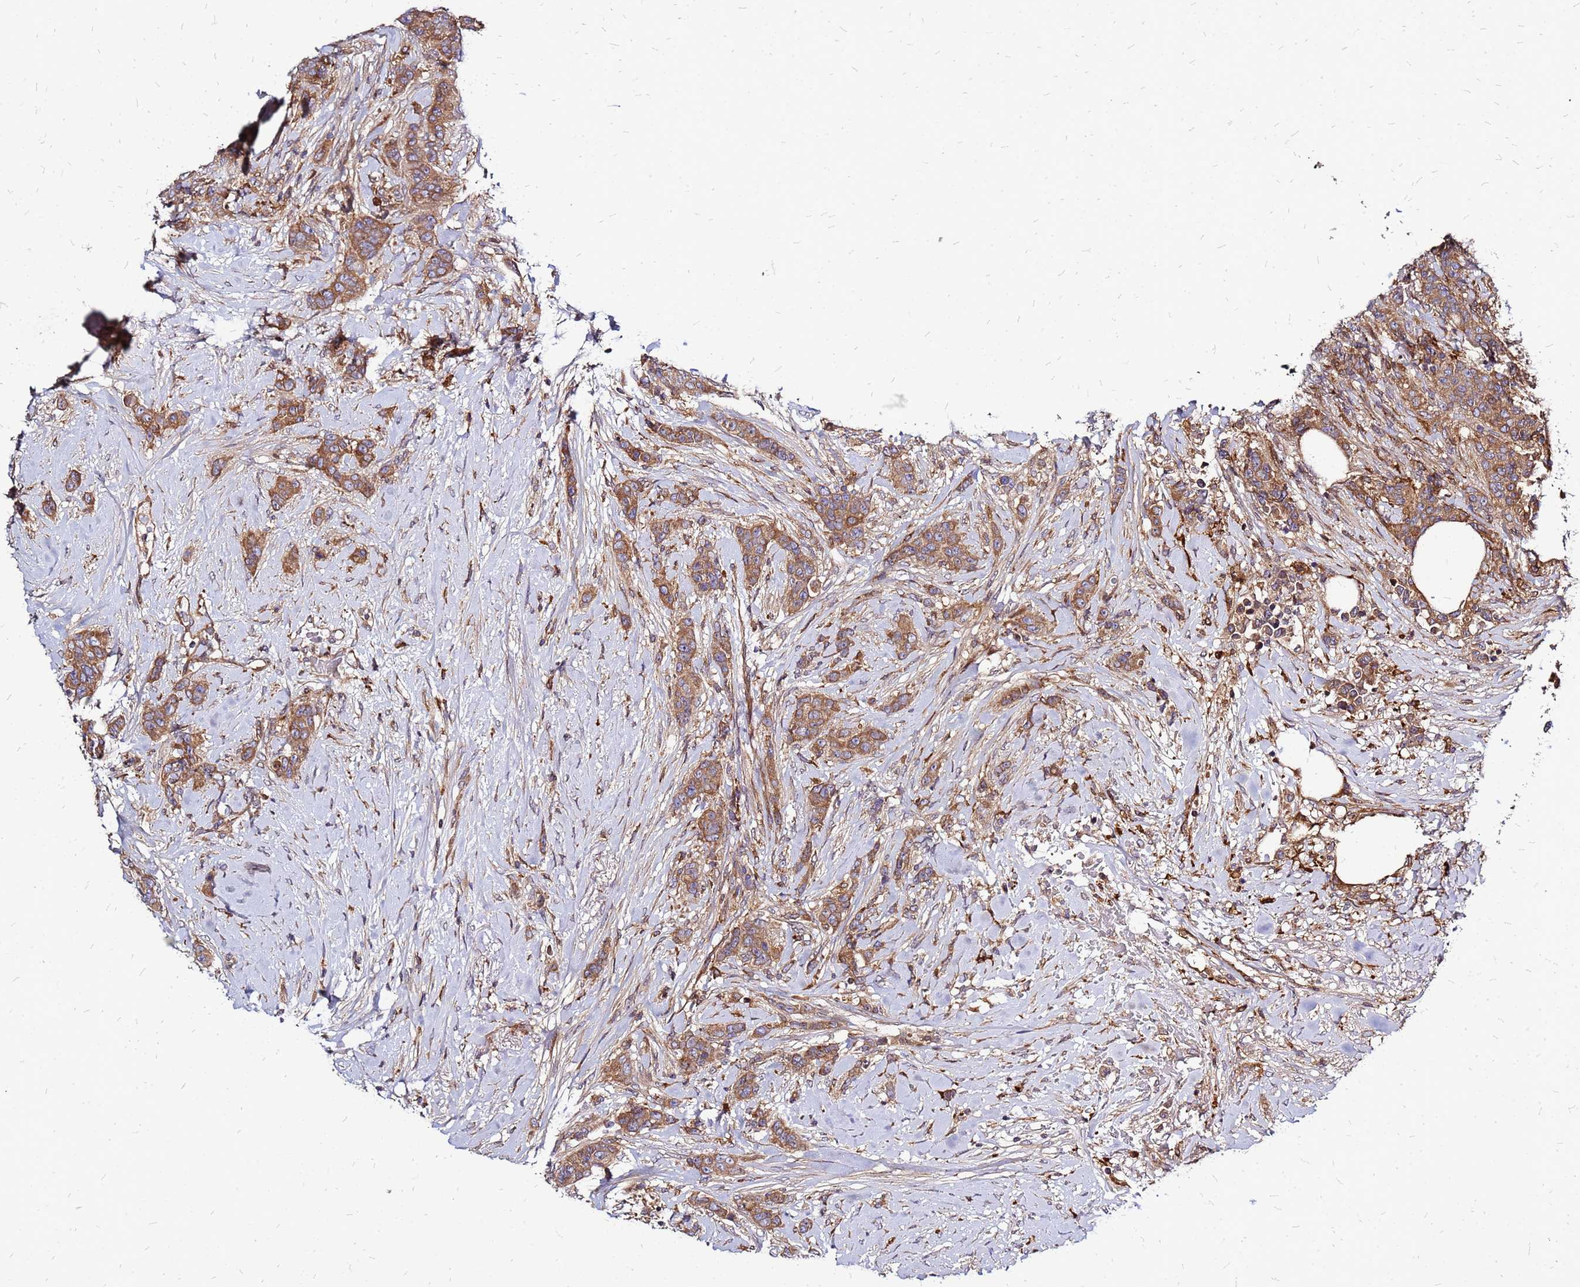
{"staining": {"intensity": "moderate", "quantity": ">75%", "location": "cytoplasmic/membranous"}, "tissue": "breast cancer", "cell_type": "Tumor cells", "image_type": "cancer", "snomed": [{"axis": "morphology", "description": "Duct carcinoma"}, {"axis": "topography", "description": "Breast"}], "caption": "Immunohistochemical staining of human breast cancer displays medium levels of moderate cytoplasmic/membranous staining in about >75% of tumor cells.", "gene": "CYBC1", "patient": {"sex": "female", "age": 40}}